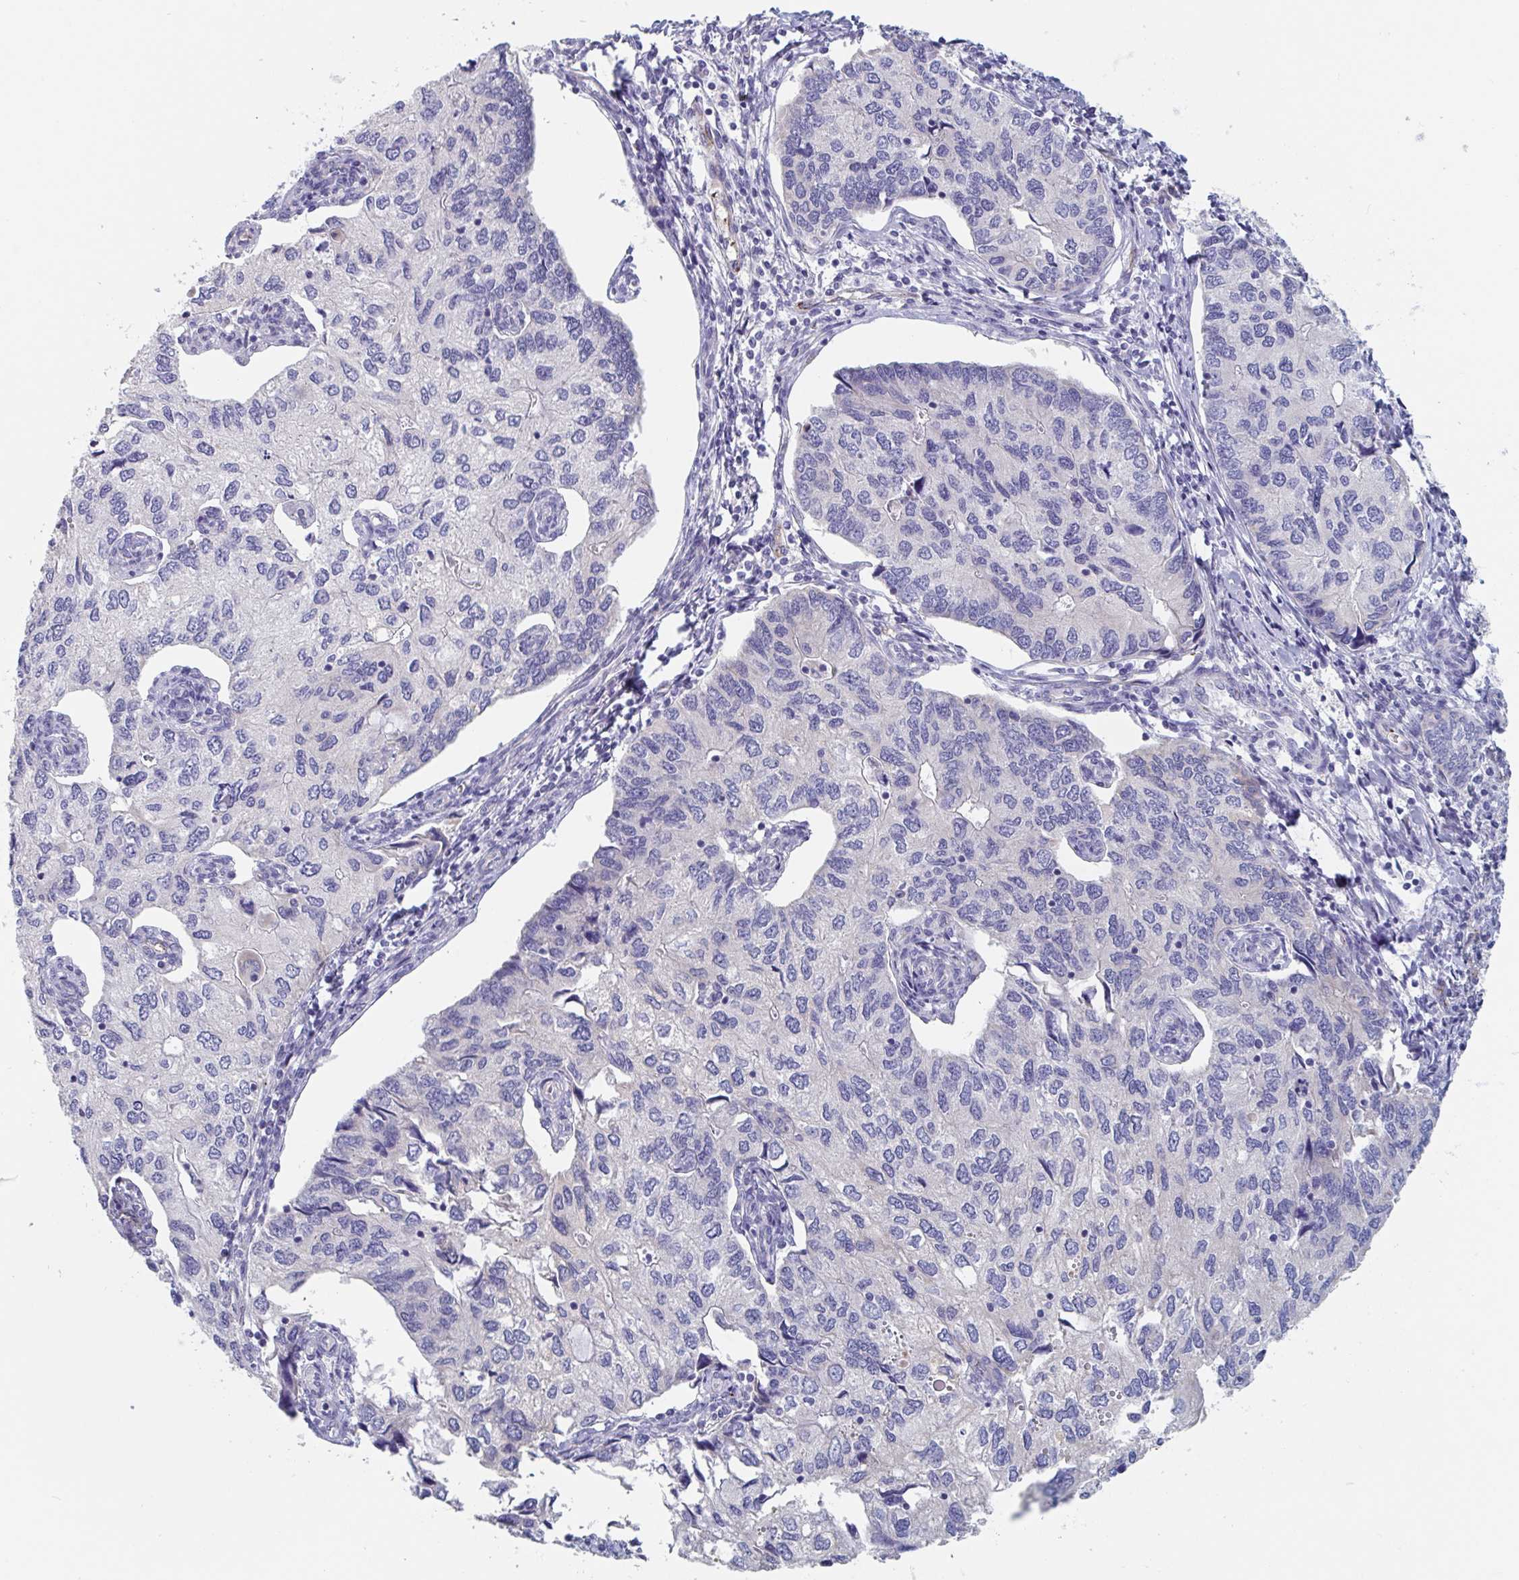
{"staining": {"intensity": "negative", "quantity": "none", "location": "none"}, "tissue": "endometrial cancer", "cell_type": "Tumor cells", "image_type": "cancer", "snomed": [{"axis": "morphology", "description": "Carcinoma, NOS"}, {"axis": "topography", "description": "Uterus"}], "caption": "IHC photomicrograph of endometrial cancer (carcinoma) stained for a protein (brown), which reveals no expression in tumor cells. The staining is performed using DAB brown chromogen with nuclei counter-stained in using hematoxylin.", "gene": "ABHD16A", "patient": {"sex": "female", "age": 76}}